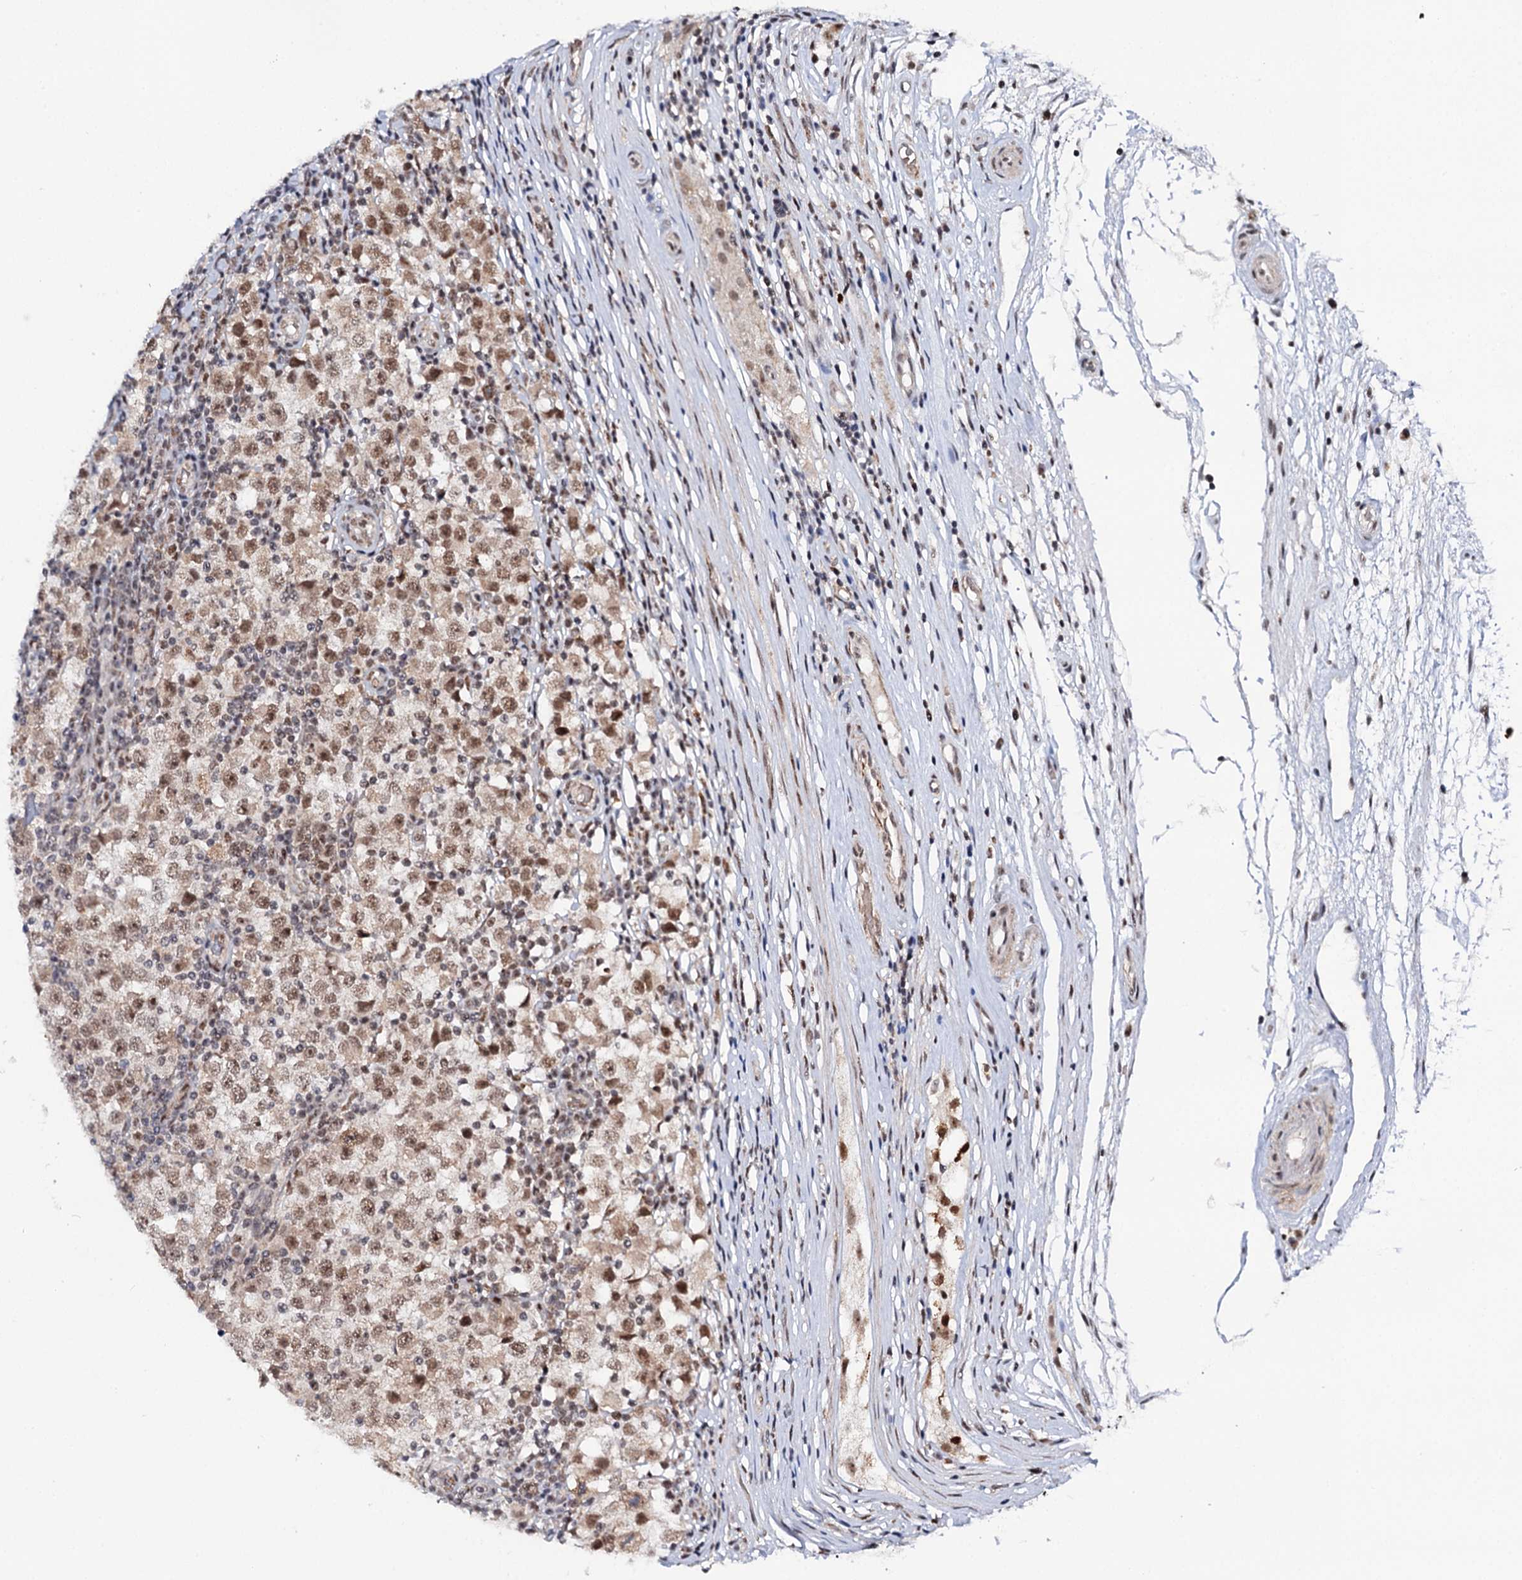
{"staining": {"intensity": "moderate", "quantity": "<25%", "location": "nuclear"}, "tissue": "testis cancer", "cell_type": "Tumor cells", "image_type": "cancer", "snomed": [{"axis": "morphology", "description": "Seminoma, NOS"}, {"axis": "topography", "description": "Testis"}], "caption": "This is a histology image of immunohistochemistry staining of testis cancer (seminoma), which shows moderate positivity in the nuclear of tumor cells.", "gene": "BUD13", "patient": {"sex": "male", "age": 65}}